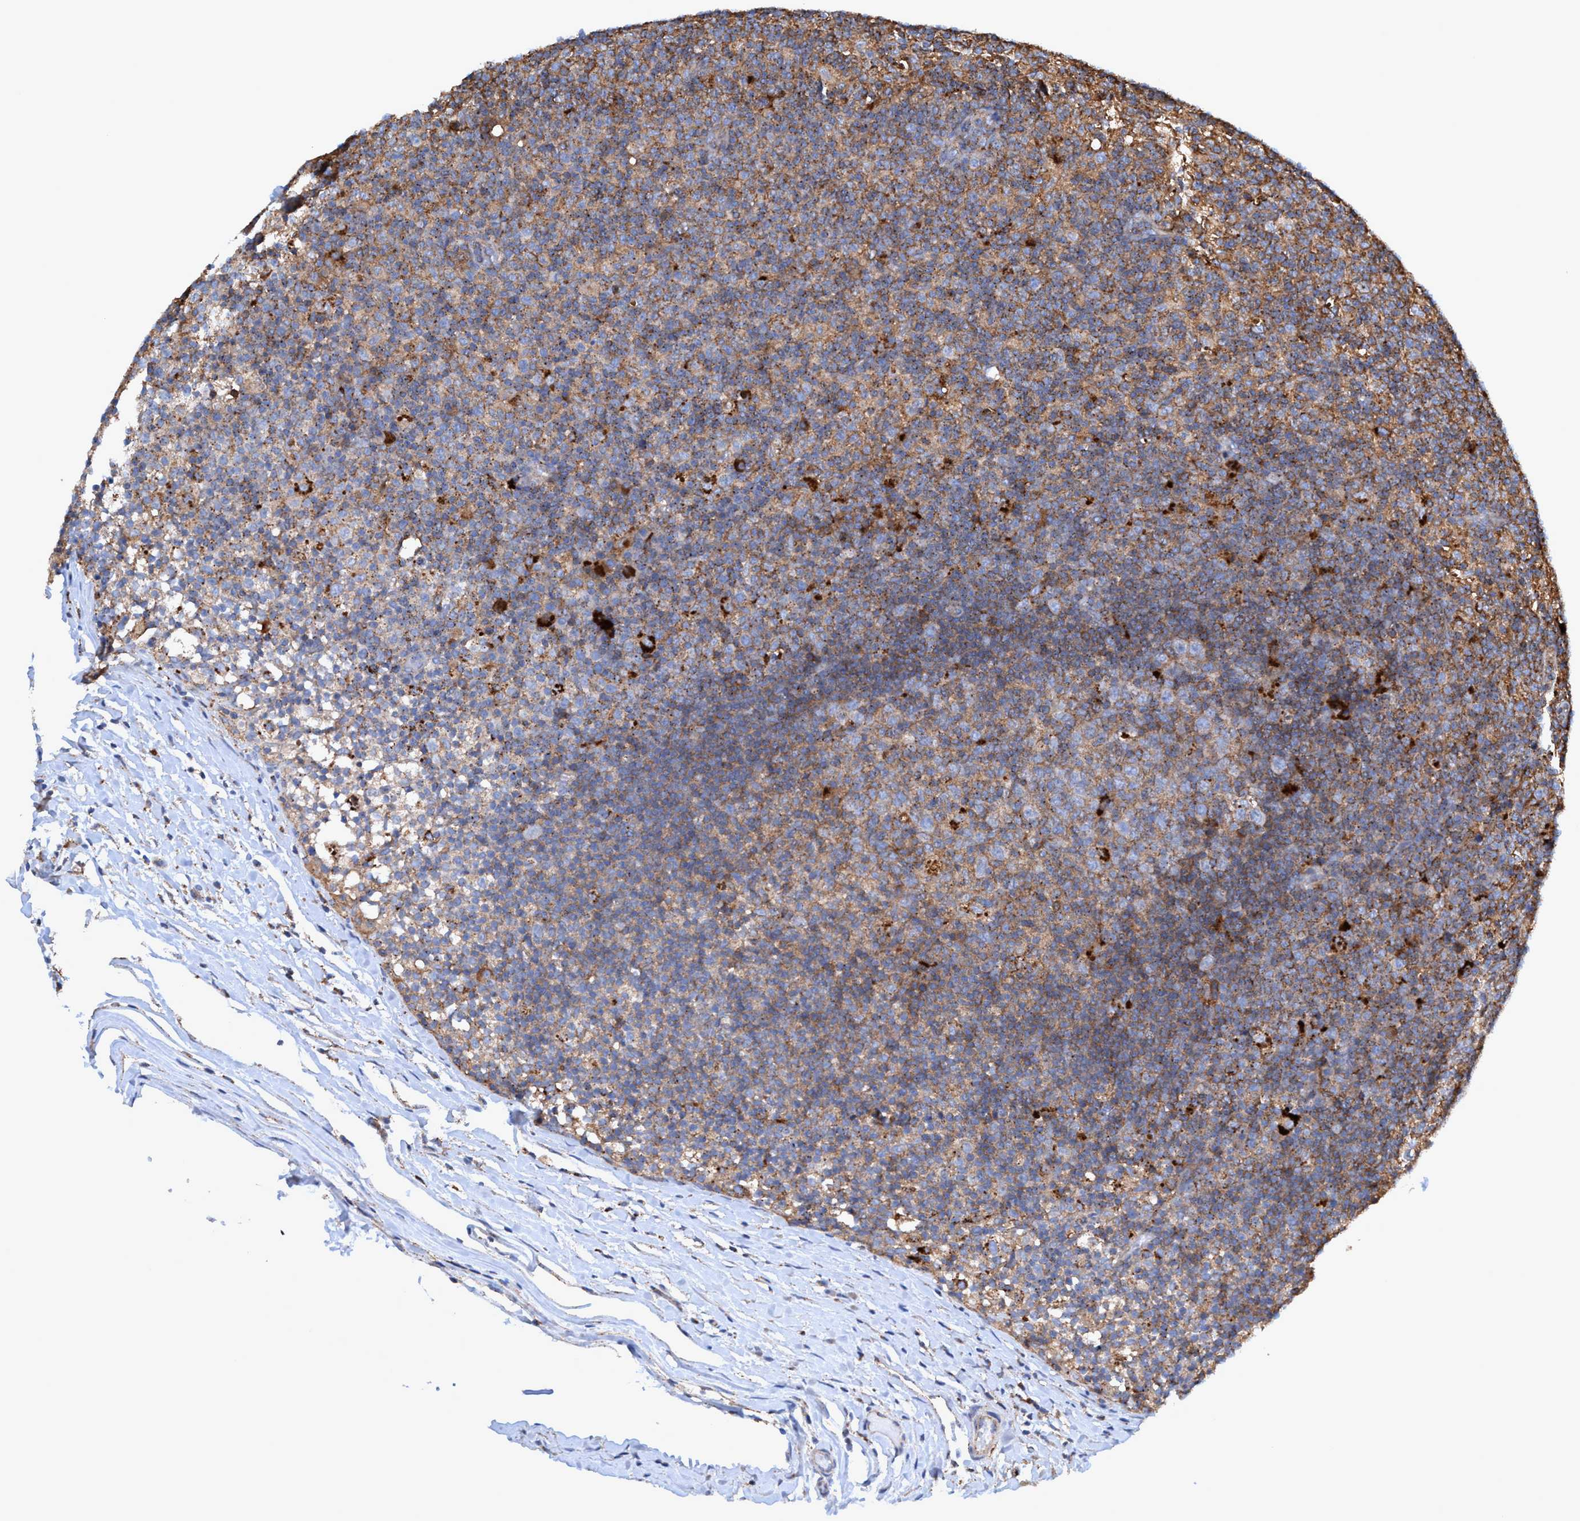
{"staining": {"intensity": "moderate", "quantity": ">75%", "location": "cytoplasmic/membranous"}, "tissue": "lymph node", "cell_type": "Germinal center cells", "image_type": "normal", "snomed": [{"axis": "morphology", "description": "Normal tissue, NOS"}, {"axis": "morphology", "description": "Inflammation, NOS"}, {"axis": "topography", "description": "Lymph node"}], "caption": "This micrograph demonstrates immunohistochemistry staining of benign lymph node, with medium moderate cytoplasmic/membranous expression in about >75% of germinal center cells.", "gene": "TRIM65", "patient": {"sex": "male", "age": 55}}